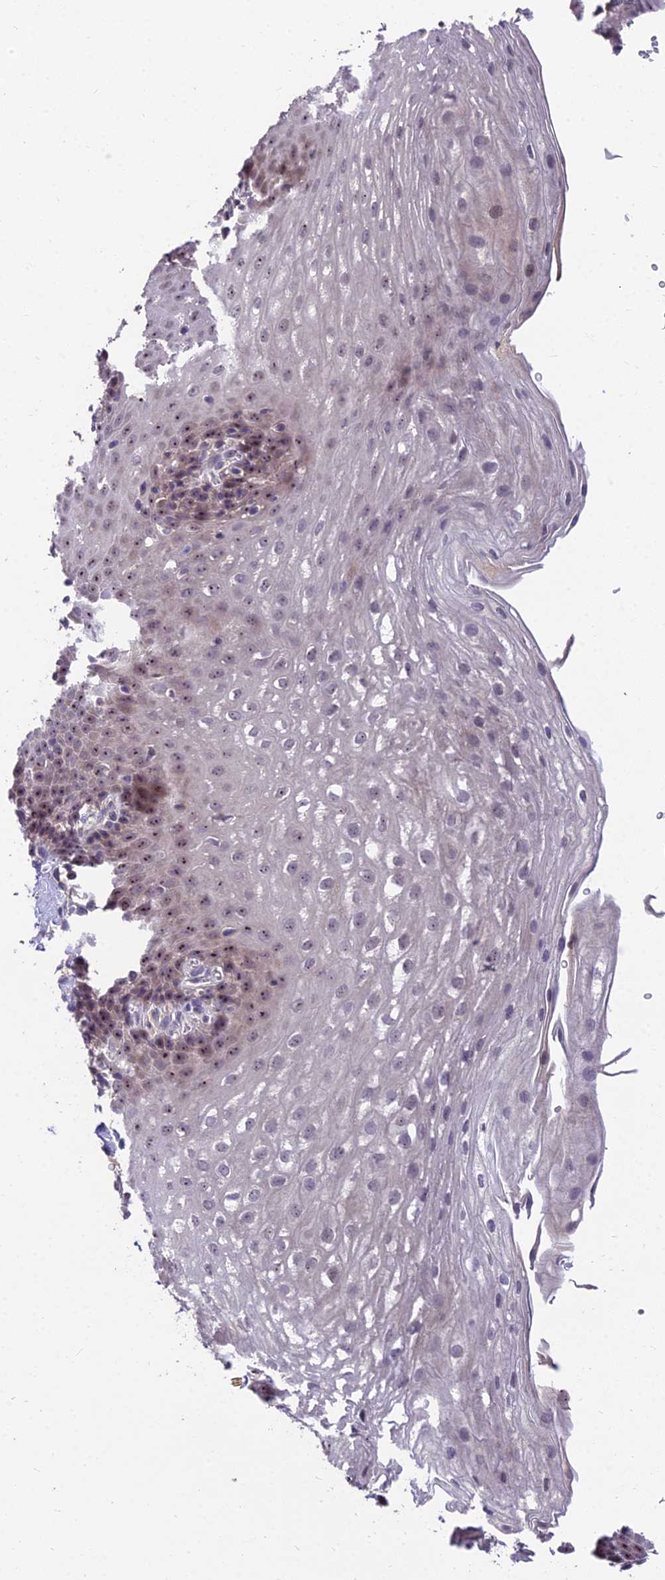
{"staining": {"intensity": "moderate", "quantity": "<25%", "location": "nuclear"}, "tissue": "esophagus", "cell_type": "Squamous epithelial cells", "image_type": "normal", "snomed": [{"axis": "morphology", "description": "Normal tissue, NOS"}, {"axis": "topography", "description": "Esophagus"}], "caption": "Immunohistochemical staining of normal human esophagus exhibits <25% levels of moderate nuclear protein staining in about <25% of squamous epithelial cells. (brown staining indicates protein expression, while blue staining denotes nuclei).", "gene": "ZNF333", "patient": {"sex": "female", "age": 66}}